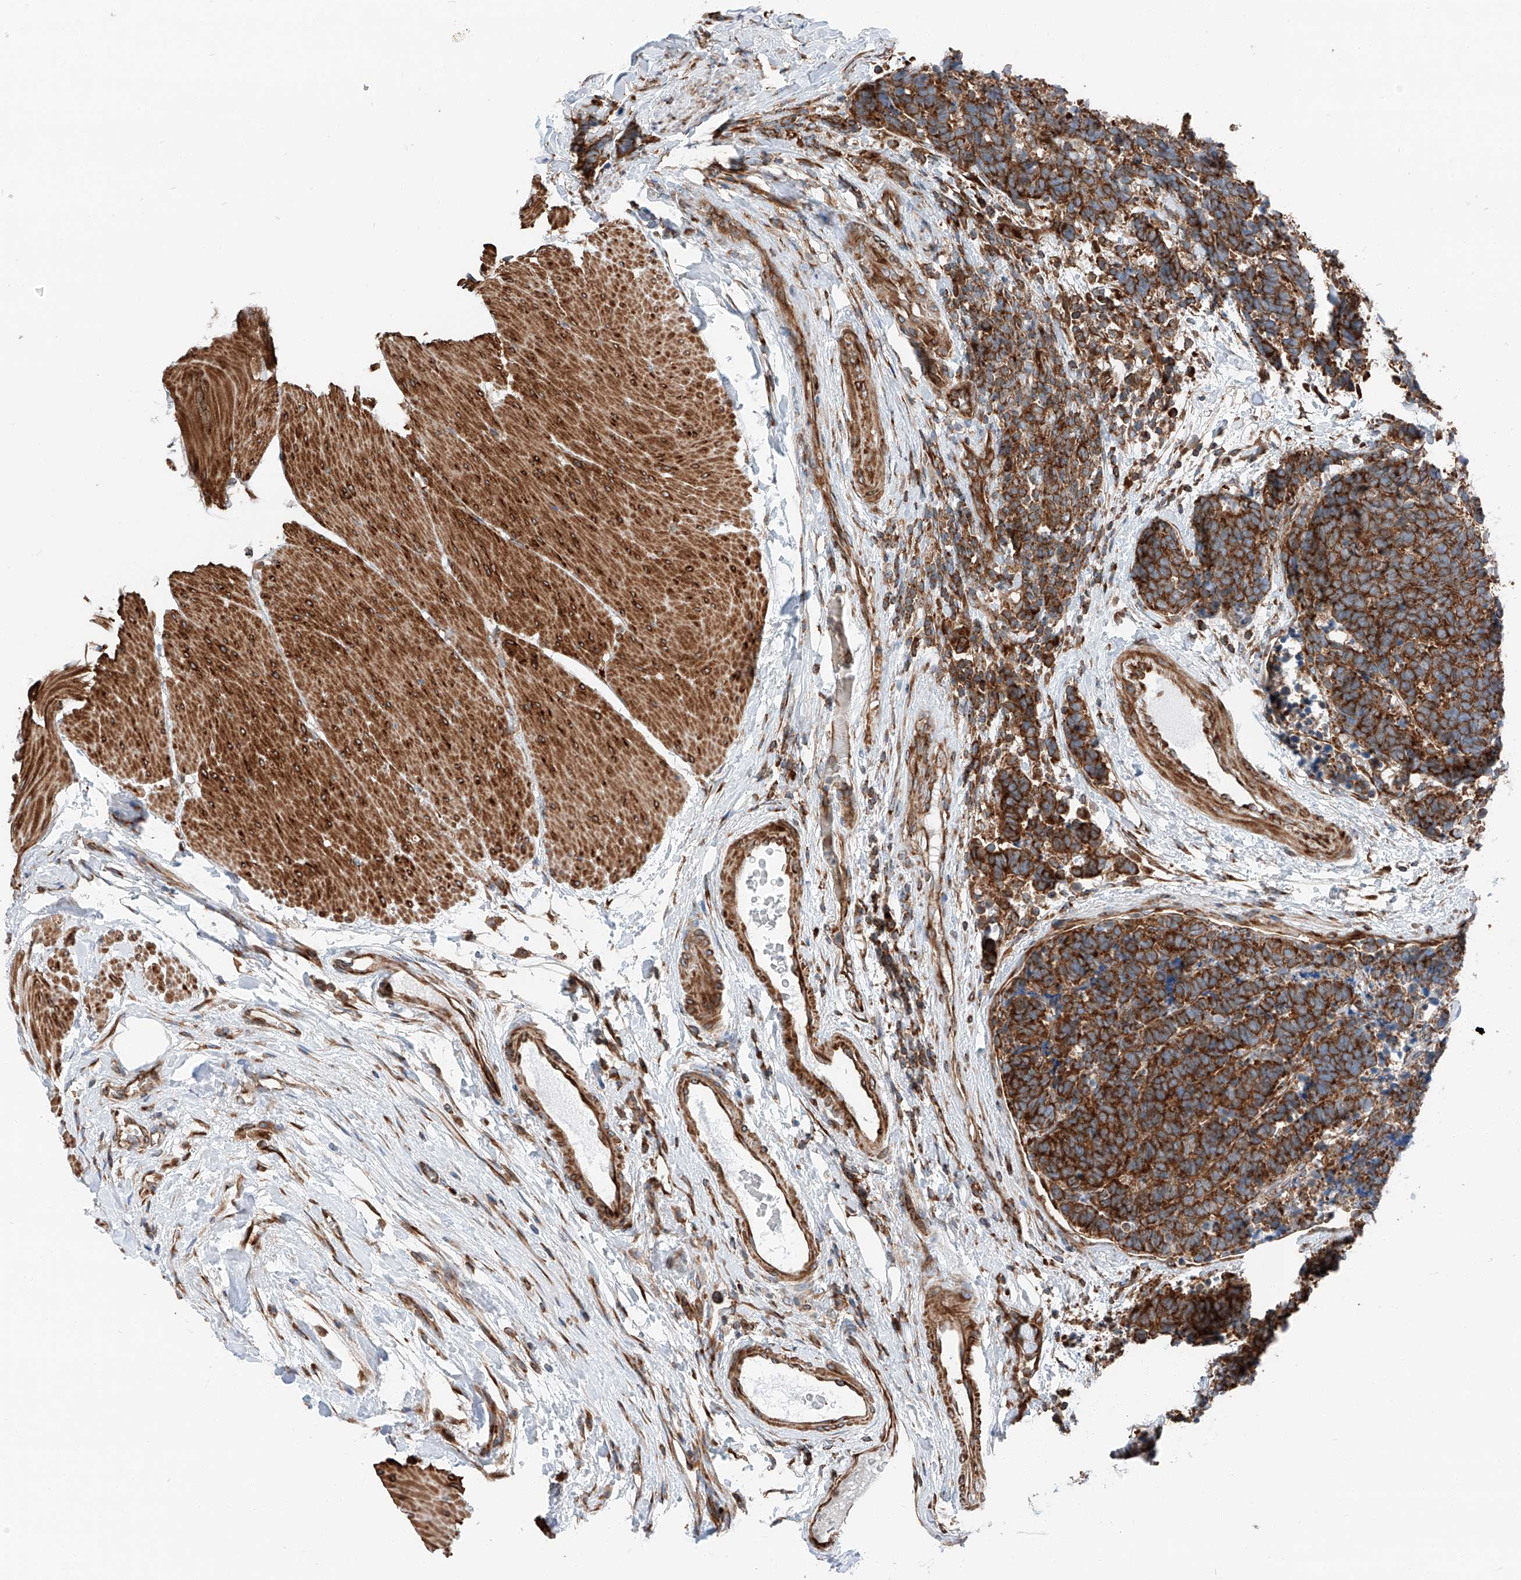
{"staining": {"intensity": "moderate", "quantity": ">75%", "location": "cytoplasmic/membranous"}, "tissue": "carcinoid", "cell_type": "Tumor cells", "image_type": "cancer", "snomed": [{"axis": "morphology", "description": "Carcinoma, NOS"}, {"axis": "morphology", "description": "Carcinoid, malignant, NOS"}, {"axis": "topography", "description": "Urinary bladder"}], "caption": "This photomicrograph demonstrates immunohistochemistry (IHC) staining of carcinoid (malignant), with medium moderate cytoplasmic/membranous positivity in approximately >75% of tumor cells.", "gene": "ZC3H15", "patient": {"sex": "male", "age": 57}}